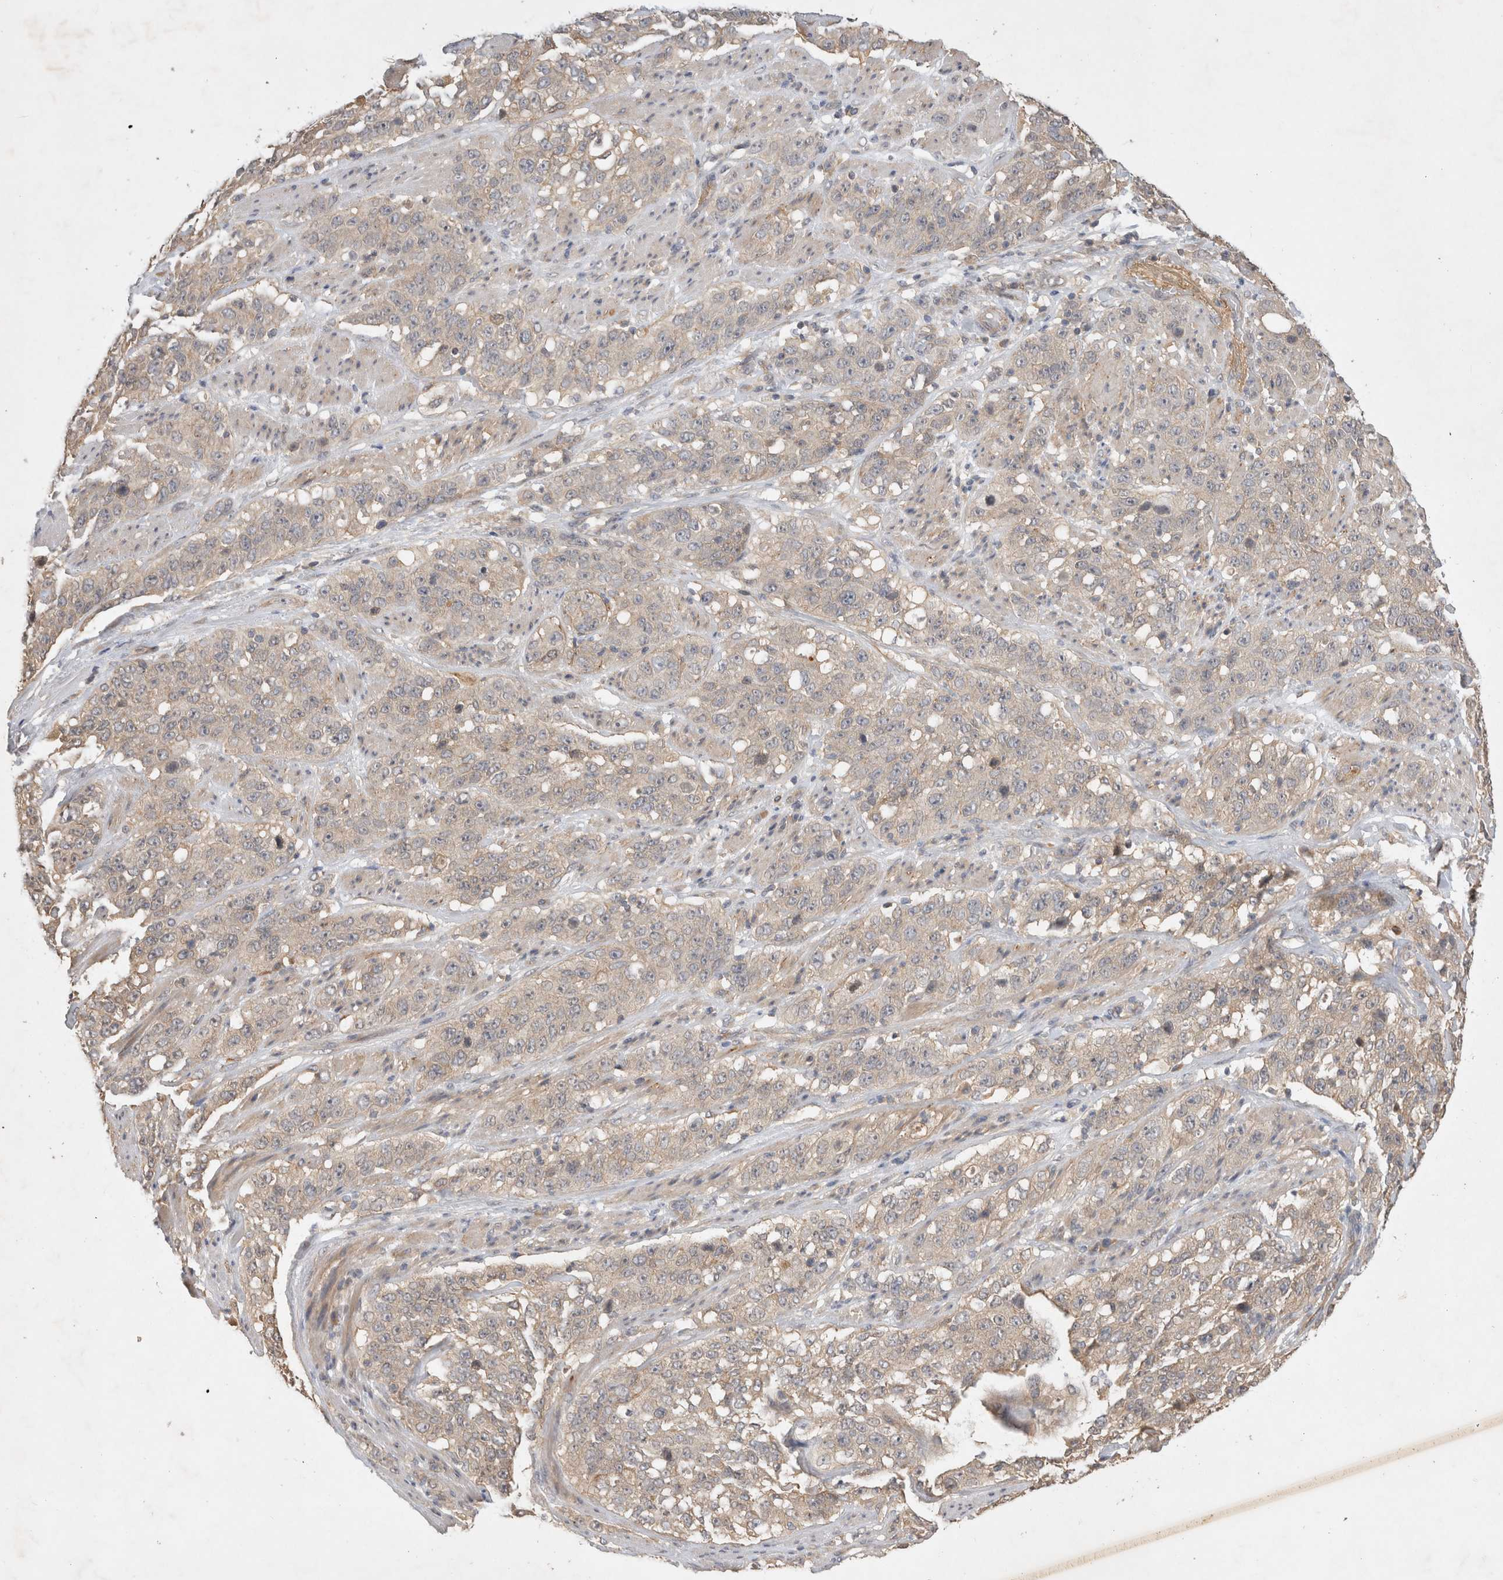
{"staining": {"intensity": "weak", "quantity": "25%-75%", "location": "cytoplasmic/membranous"}, "tissue": "stomach cancer", "cell_type": "Tumor cells", "image_type": "cancer", "snomed": [{"axis": "morphology", "description": "Adenocarcinoma, NOS"}, {"axis": "topography", "description": "Stomach"}], "caption": "A brown stain highlights weak cytoplasmic/membranous staining of a protein in stomach cancer tumor cells.", "gene": "YES1", "patient": {"sex": "male", "age": 48}}